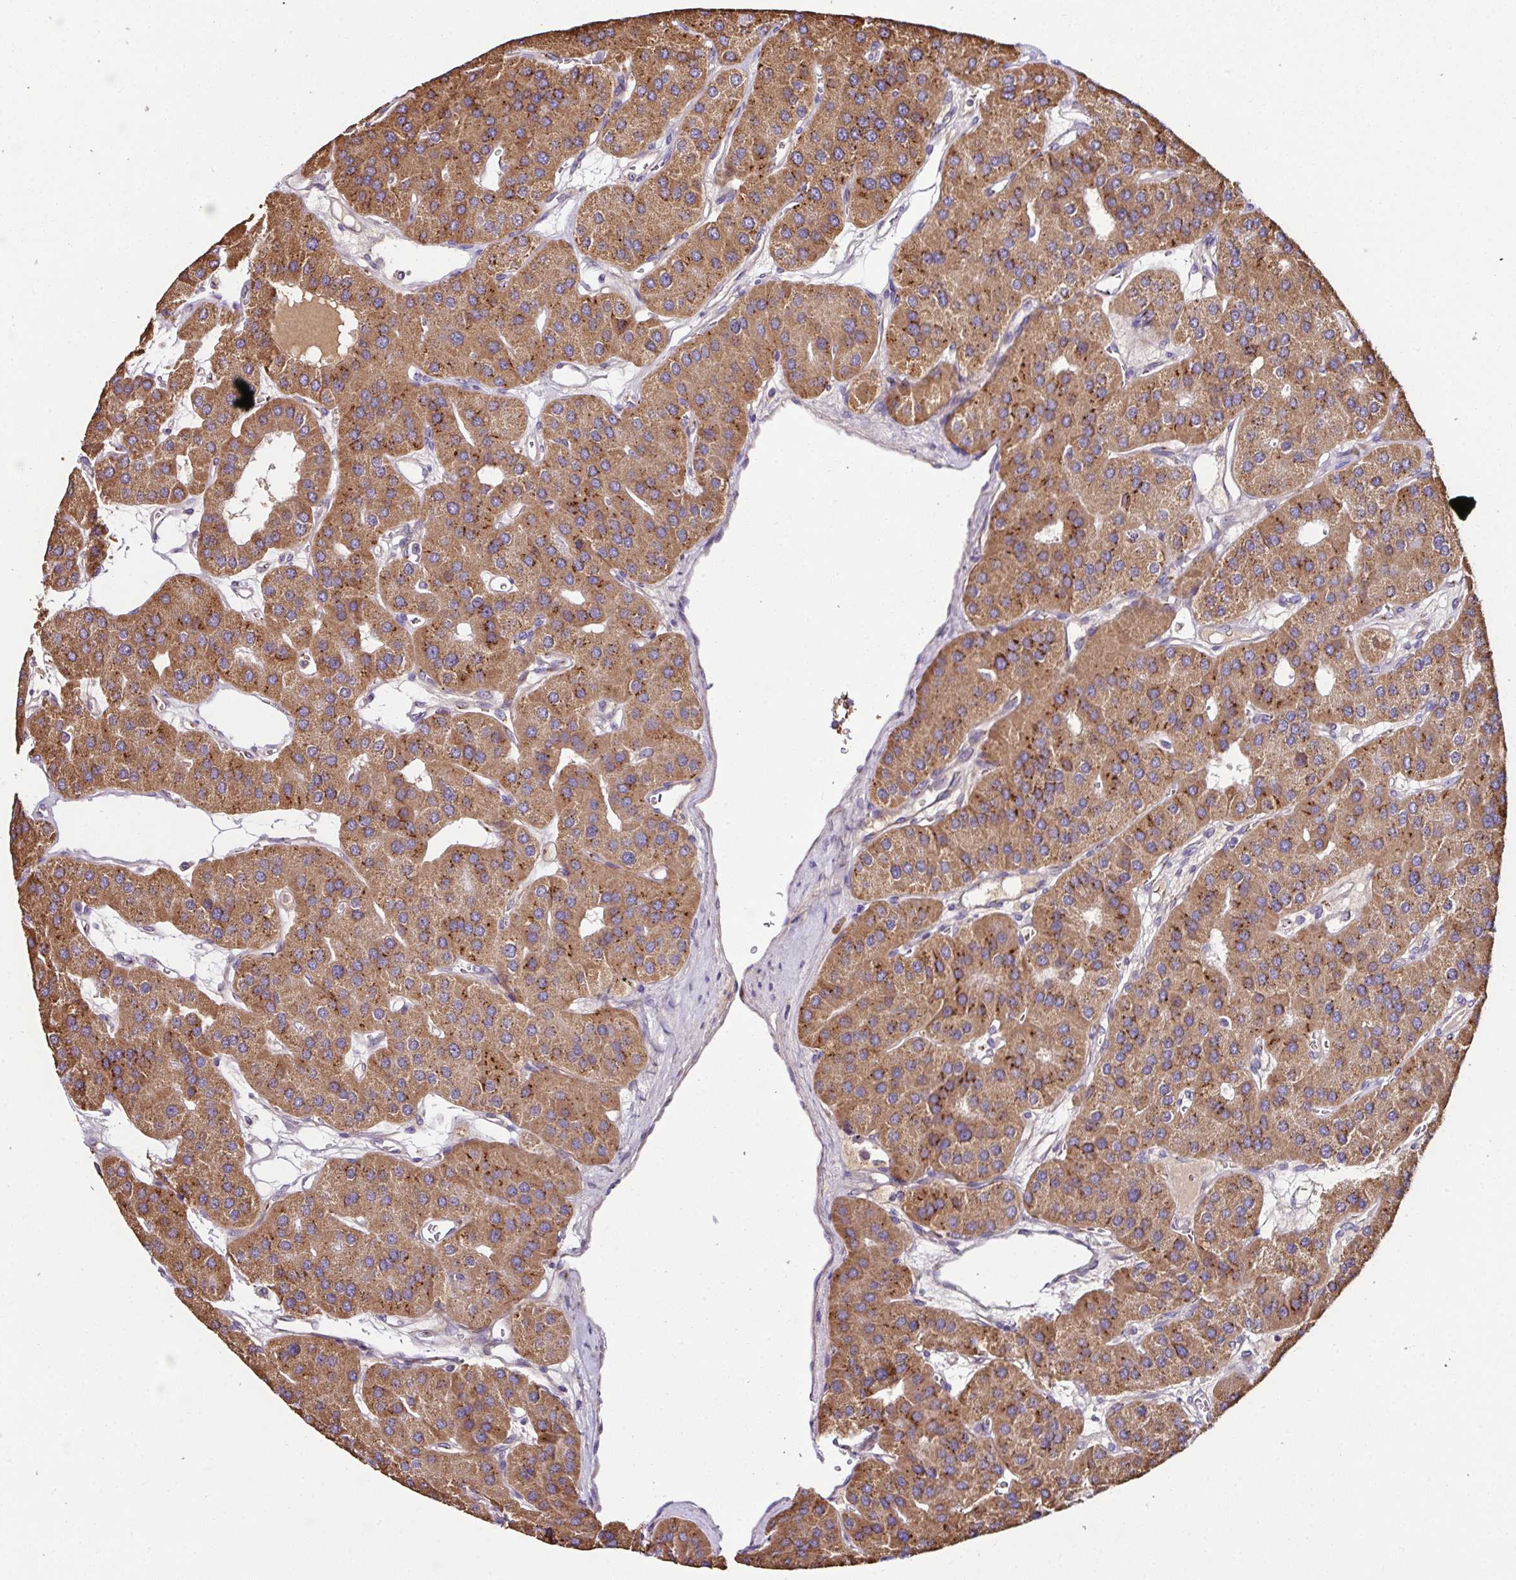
{"staining": {"intensity": "moderate", "quantity": ">75%", "location": "cytoplasmic/membranous"}, "tissue": "parathyroid gland", "cell_type": "Glandular cells", "image_type": "normal", "snomed": [{"axis": "morphology", "description": "Normal tissue, NOS"}, {"axis": "morphology", "description": "Adenoma, NOS"}, {"axis": "topography", "description": "Parathyroid gland"}], "caption": "The immunohistochemical stain highlights moderate cytoplasmic/membranous expression in glandular cells of benign parathyroid gland.", "gene": "CPD", "patient": {"sex": "female", "age": 86}}